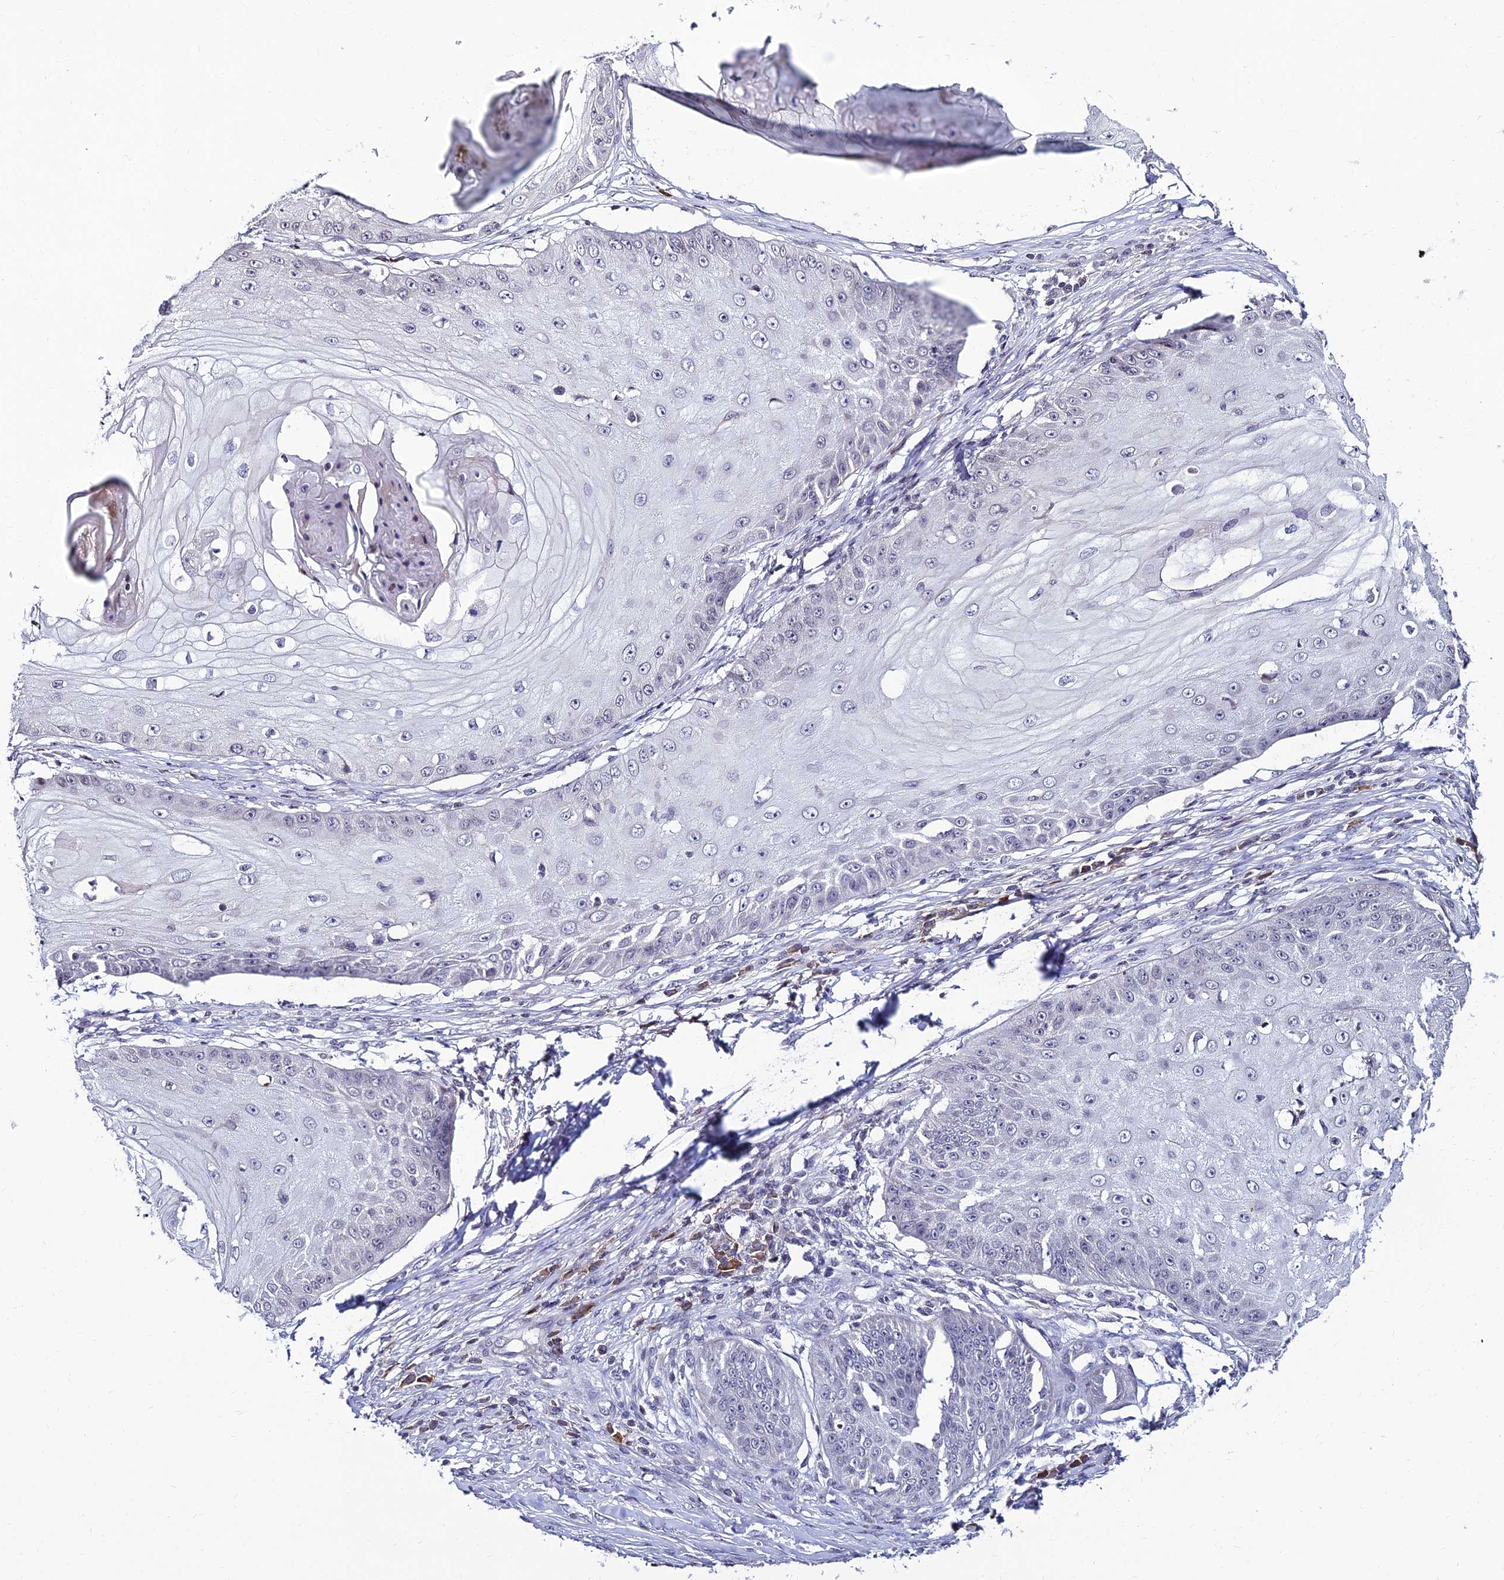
{"staining": {"intensity": "negative", "quantity": "none", "location": "none"}, "tissue": "skin cancer", "cell_type": "Tumor cells", "image_type": "cancer", "snomed": [{"axis": "morphology", "description": "Squamous cell carcinoma, NOS"}, {"axis": "topography", "description": "Skin"}], "caption": "Photomicrograph shows no significant protein staining in tumor cells of skin cancer. (Stains: DAB (3,3'-diaminobenzidine) immunohistochemistry (IHC) with hematoxylin counter stain, Microscopy: brightfield microscopy at high magnification).", "gene": "CDNF", "patient": {"sex": "male", "age": 70}}